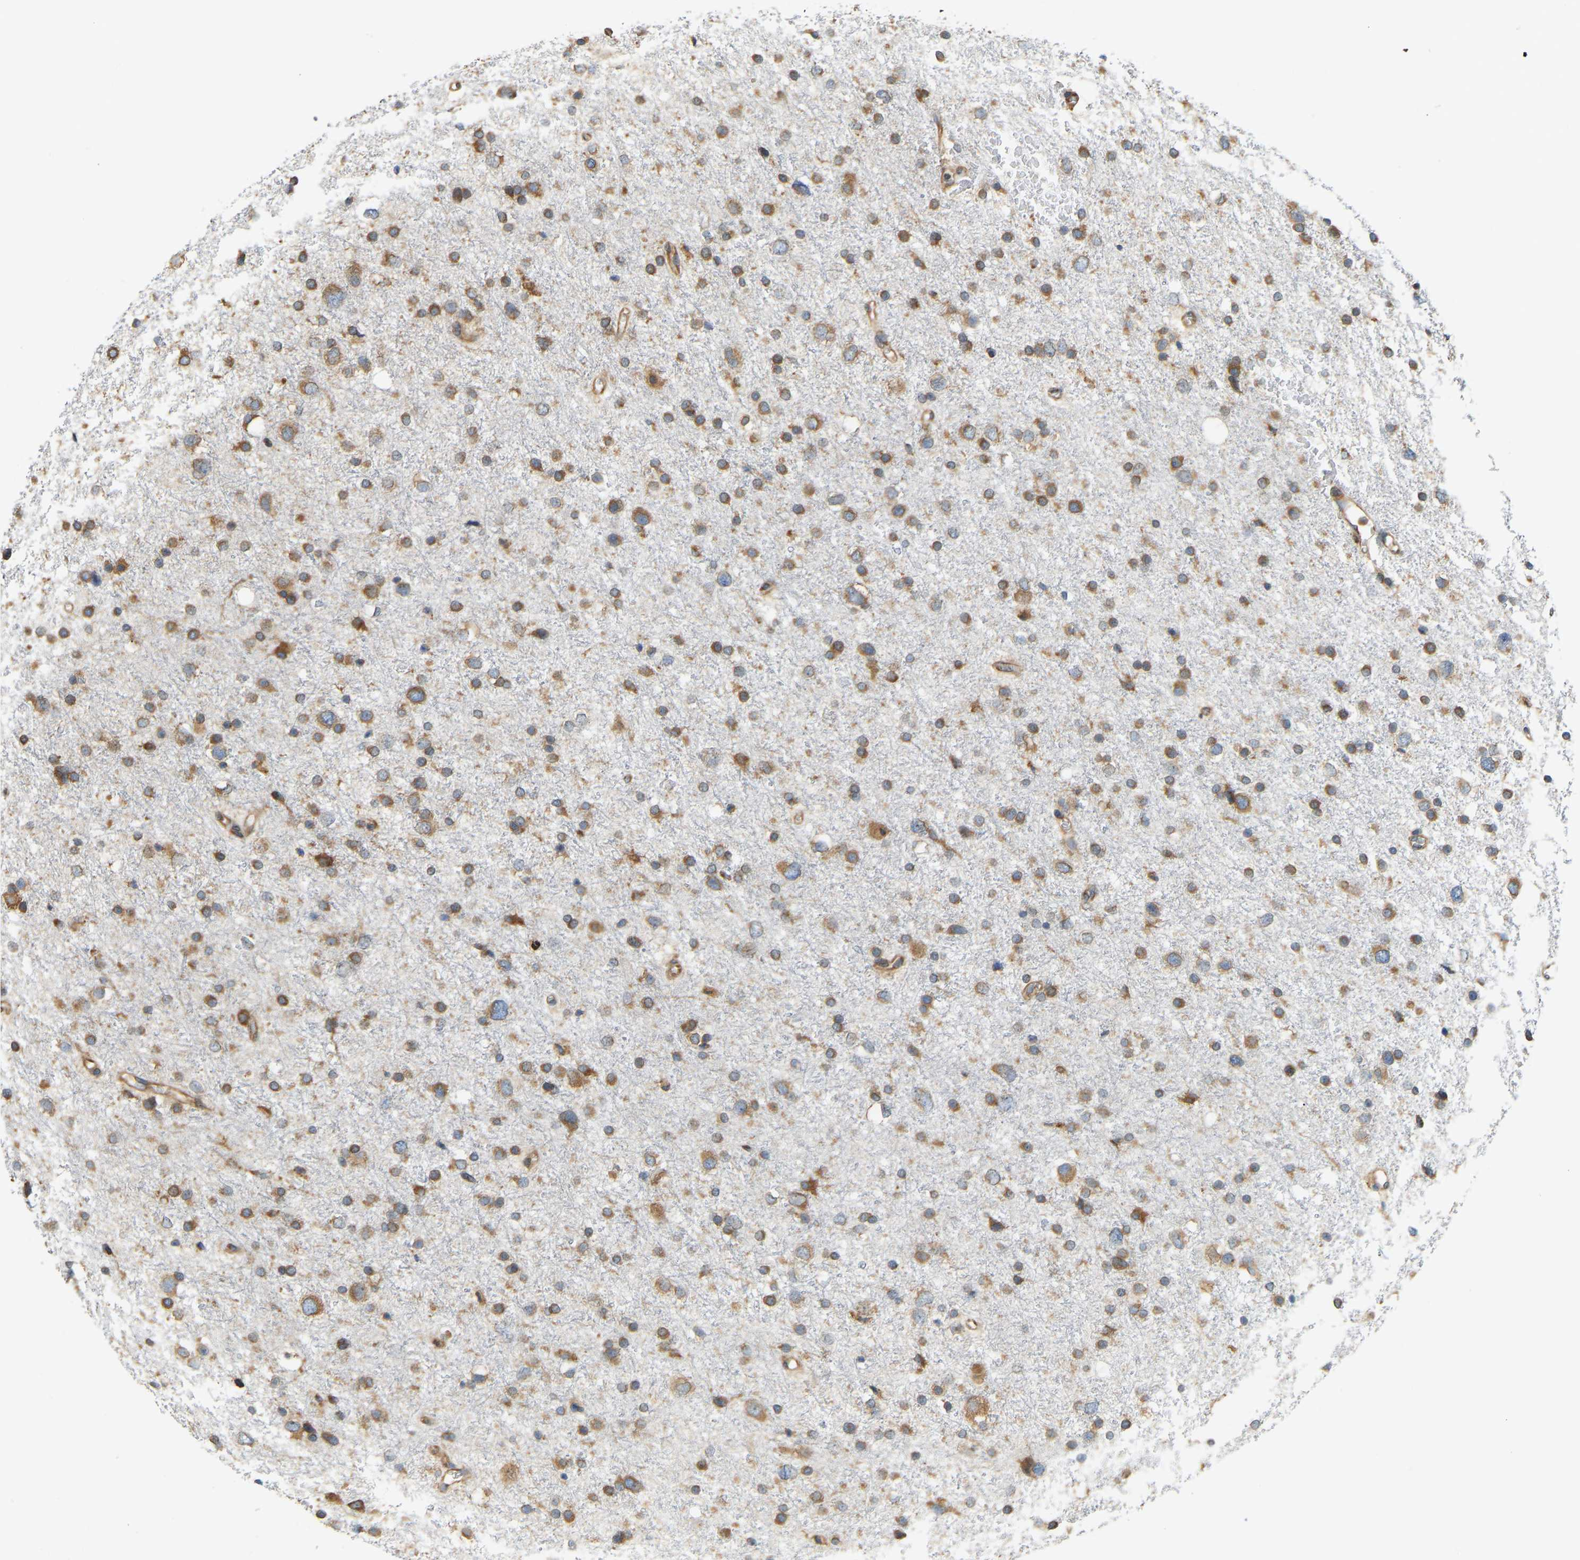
{"staining": {"intensity": "moderate", "quantity": ">75%", "location": "cytoplasmic/membranous"}, "tissue": "glioma", "cell_type": "Tumor cells", "image_type": "cancer", "snomed": [{"axis": "morphology", "description": "Glioma, malignant, Low grade"}, {"axis": "topography", "description": "Brain"}], "caption": "This is an image of immunohistochemistry staining of low-grade glioma (malignant), which shows moderate staining in the cytoplasmic/membranous of tumor cells.", "gene": "RPS6KB2", "patient": {"sex": "female", "age": 37}}